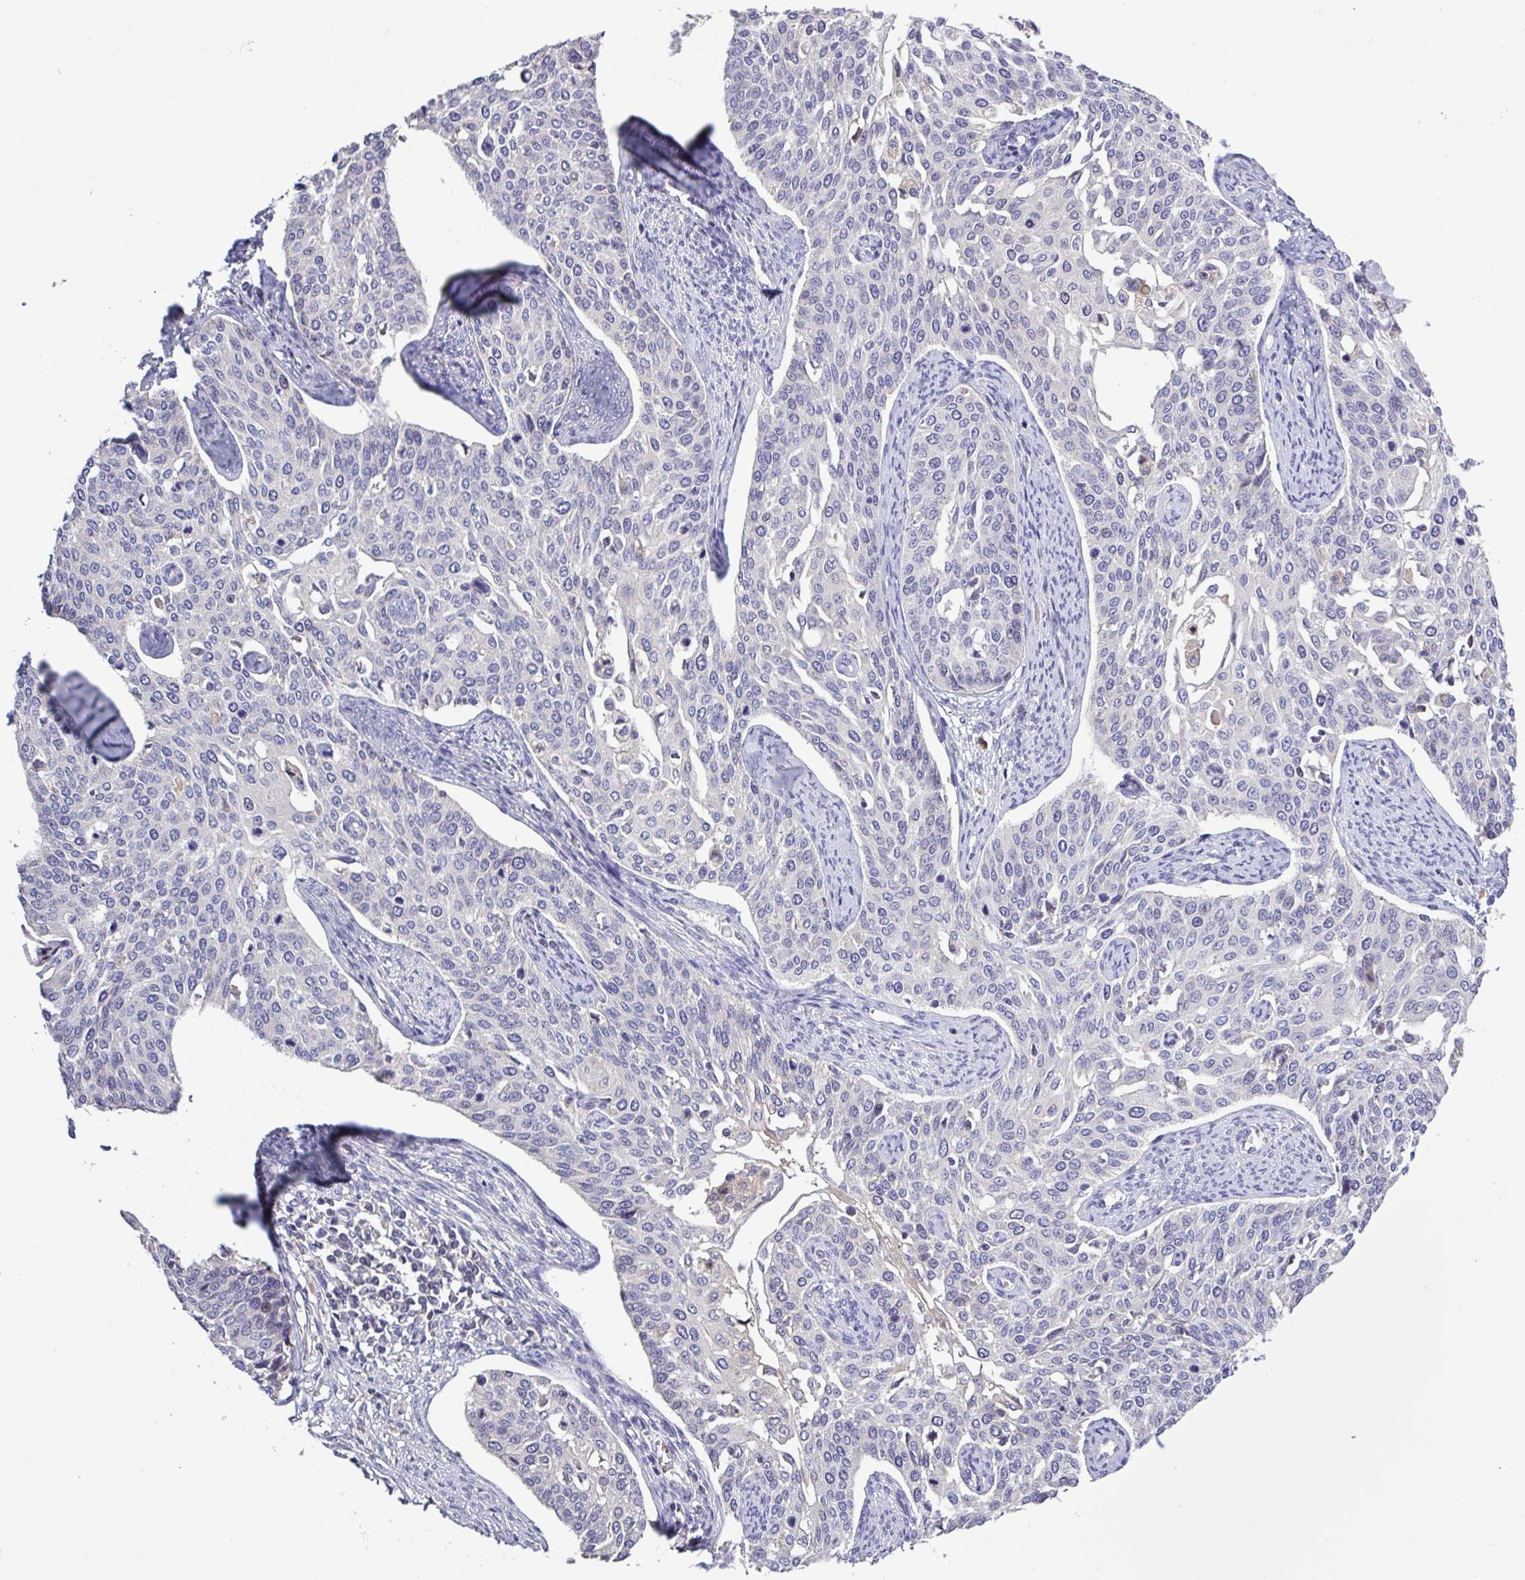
{"staining": {"intensity": "negative", "quantity": "none", "location": "none"}, "tissue": "cervical cancer", "cell_type": "Tumor cells", "image_type": "cancer", "snomed": [{"axis": "morphology", "description": "Squamous cell carcinoma, NOS"}, {"axis": "topography", "description": "Cervix"}], "caption": "Cervical squamous cell carcinoma was stained to show a protein in brown. There is no significant expression in tumor cells.", "gene": "SFTPB", "patient": {"sex": "female", "age": 44}}